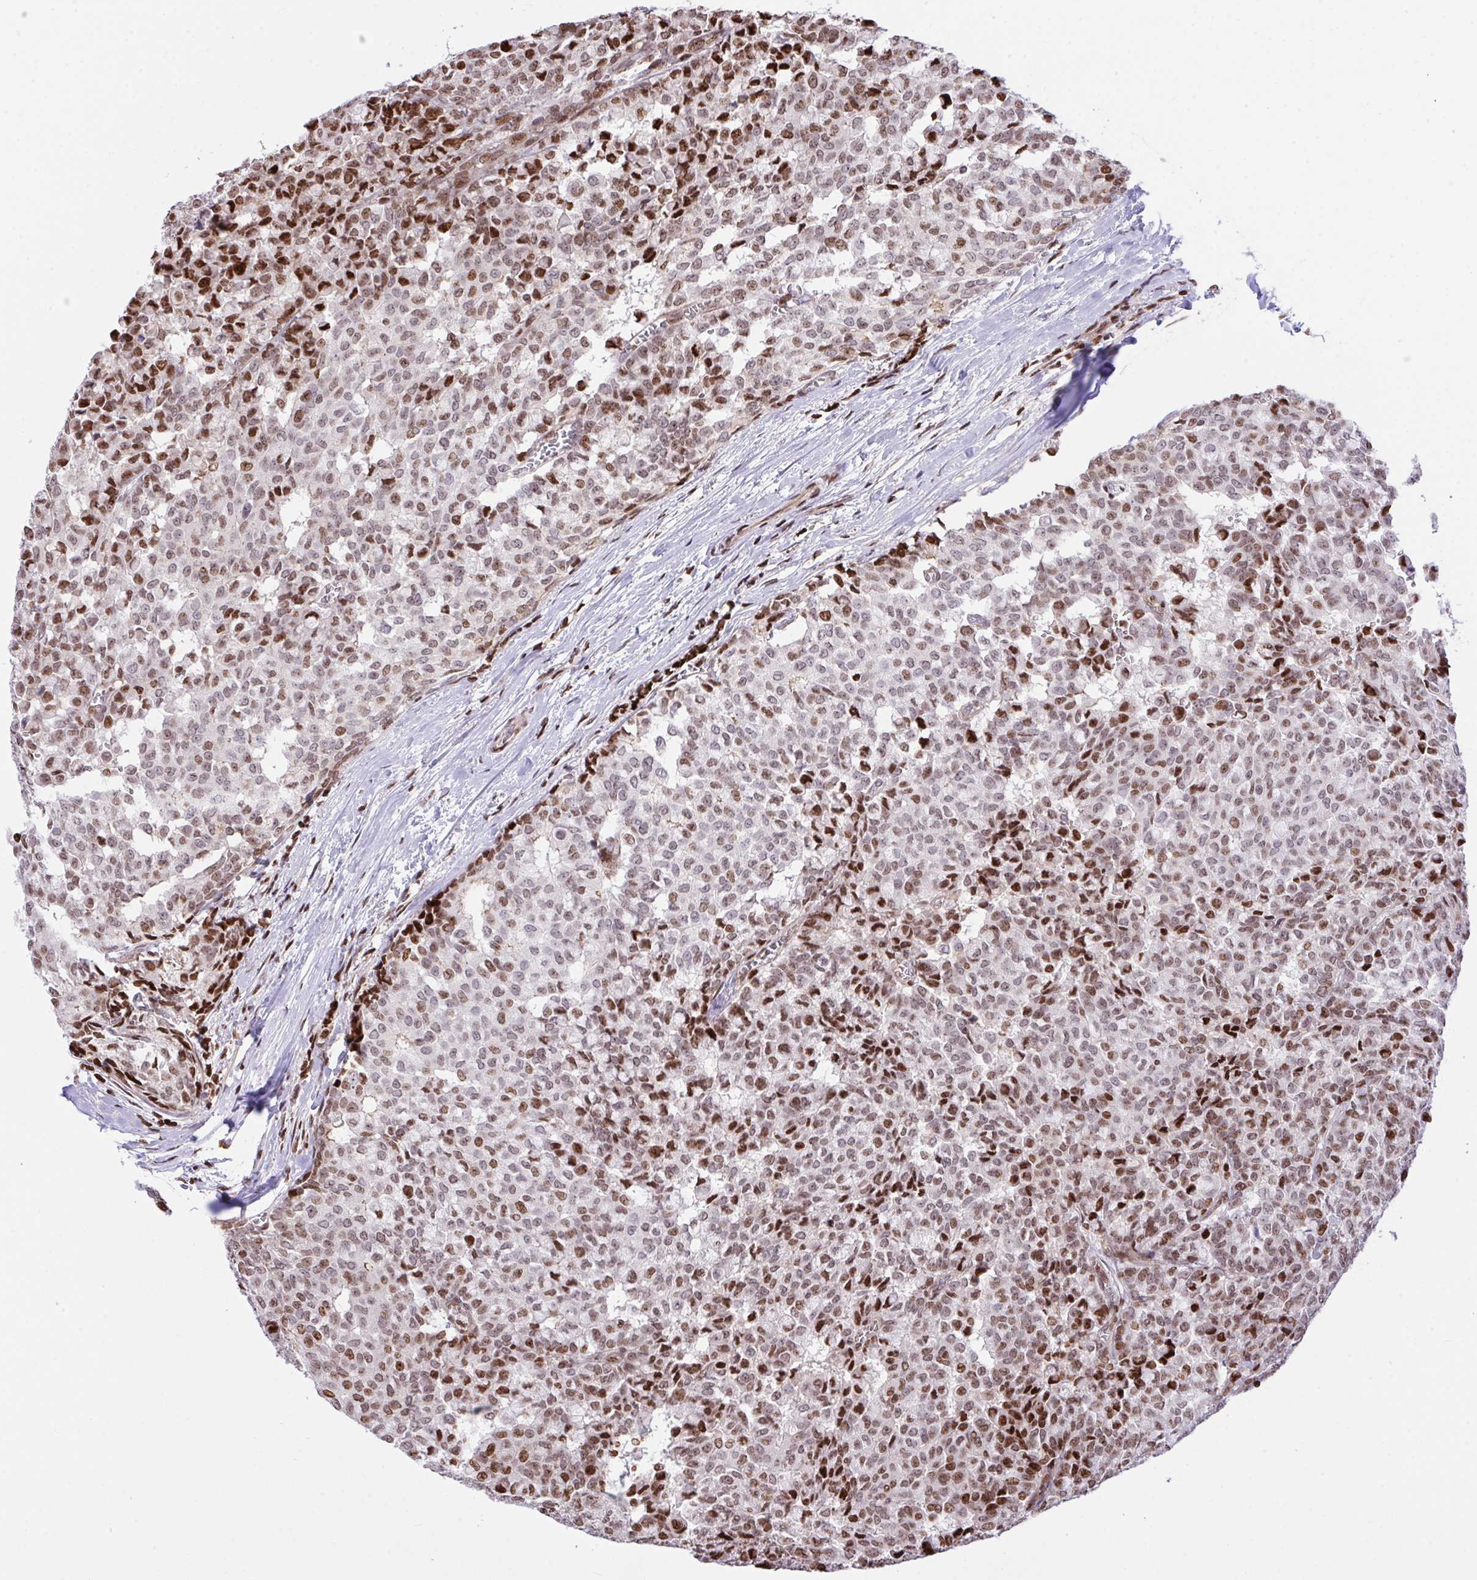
{"staining": {"intensity": "moderate", "quantity": ">75%", "location": "nuclear"}, "tissue": "breast cancer", "cell_type": "Tumor cells", "image_type": "cancer", "snomed": [{"axis": "morphology", "description": "Duct carcinoma"}, {"axis": "topography", "description": "Breast"}], "caption": "Infiltrating ductal carcinoma (breast) stained with immunohistochemistry (IHC) displays moderate nuclear staining in about >75% of tumor cells.", "gene": "RAPGEF5", "patient": {"sex": "female", "age": 91}}